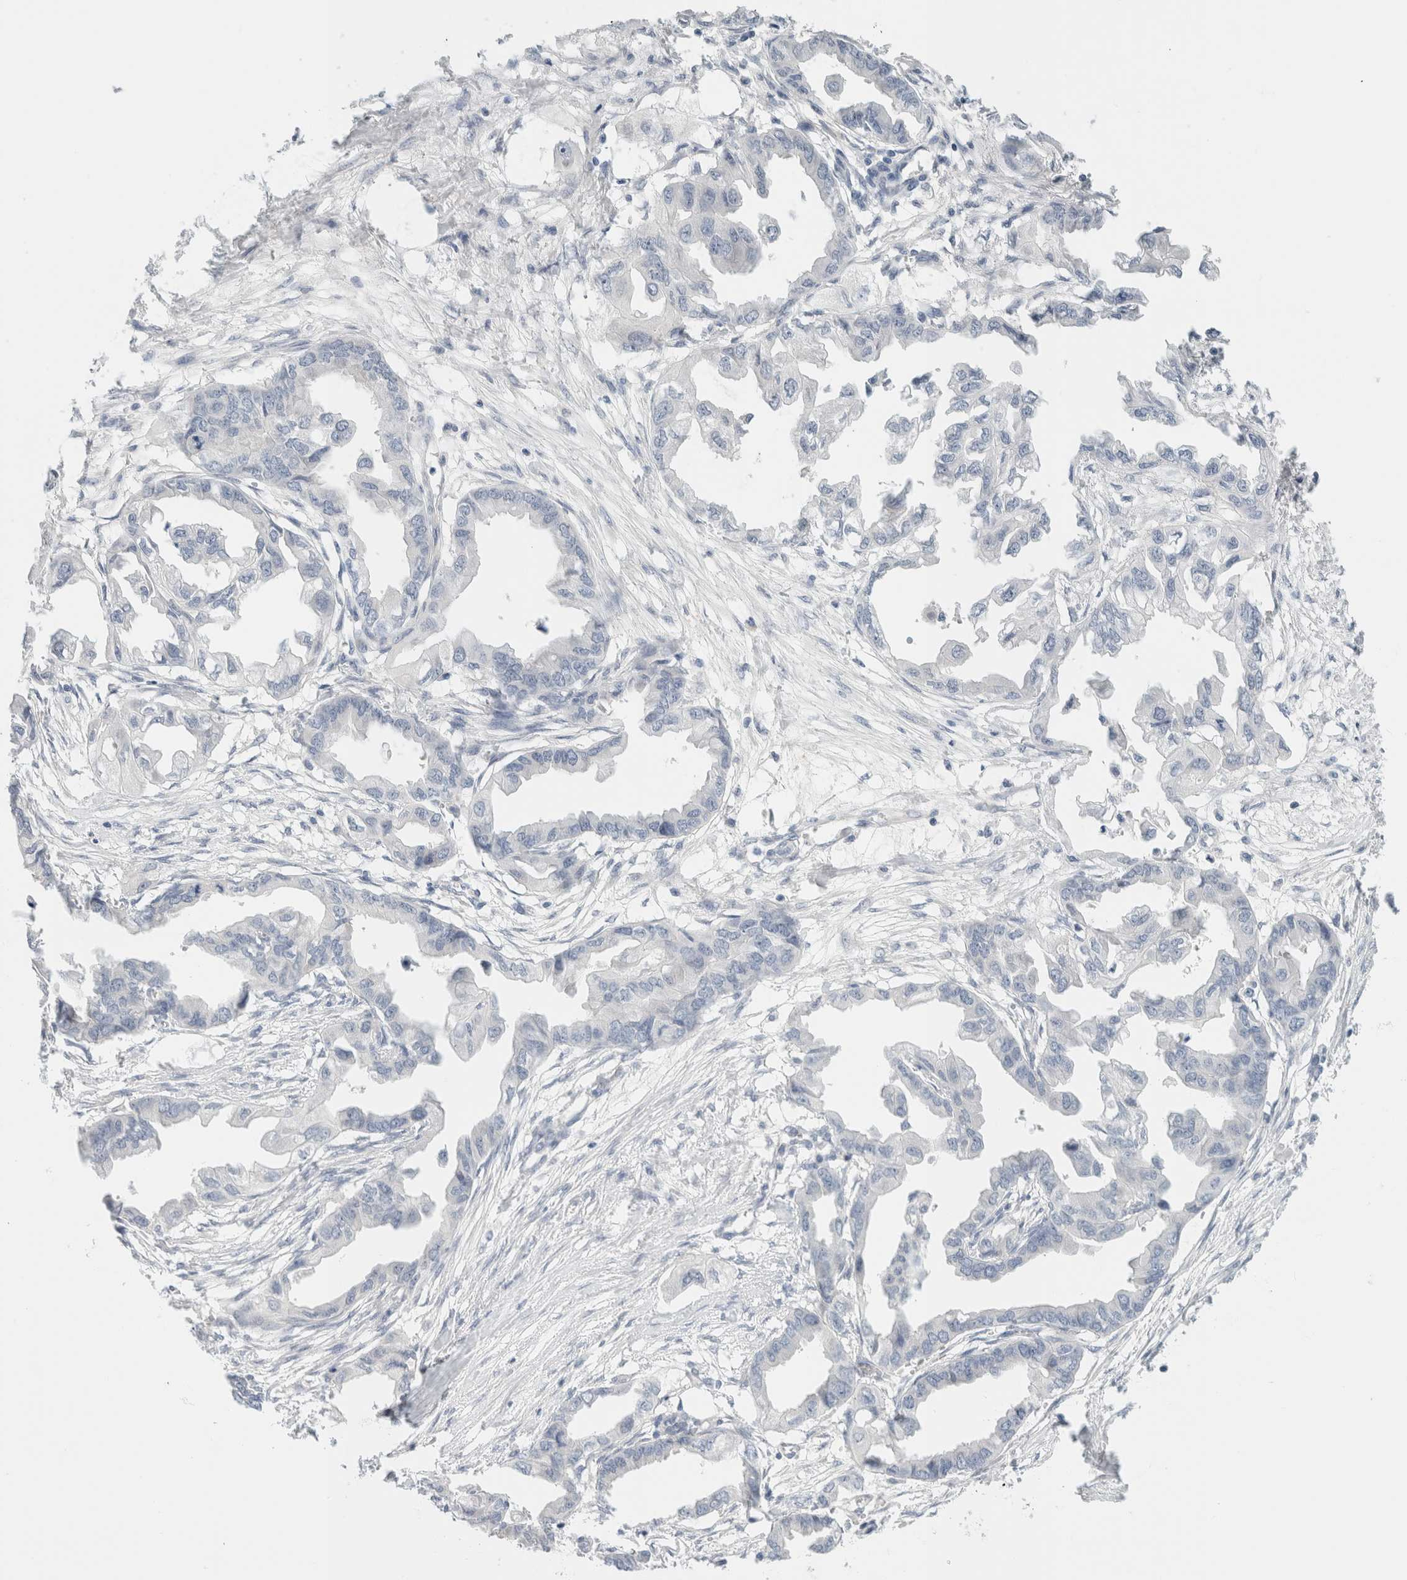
{"staining": {"intensity": "negative", "quantity": "none", "location": "none"}, "tissue": "endometrial cancer", "cell_type": "Tumor cells", "image_type": "cancer", "snomed": [{"axis": "morphology", "description": "Adenocarcinoma, NOS"}, {"axis": "morphology", "description": "Adenocarcinoma, metastatic, NOS"}, {"axis": "topography", "description": "Adipose tissue"}, {"axis": "topography", "description": "Endometrium"}], "caption": "Endometrial cancer was stained to show a protein in brown. There is no significant positivity in tumor cells.", "gene": "SPRTN", "patient": {"sex": "female", "age": 67}}